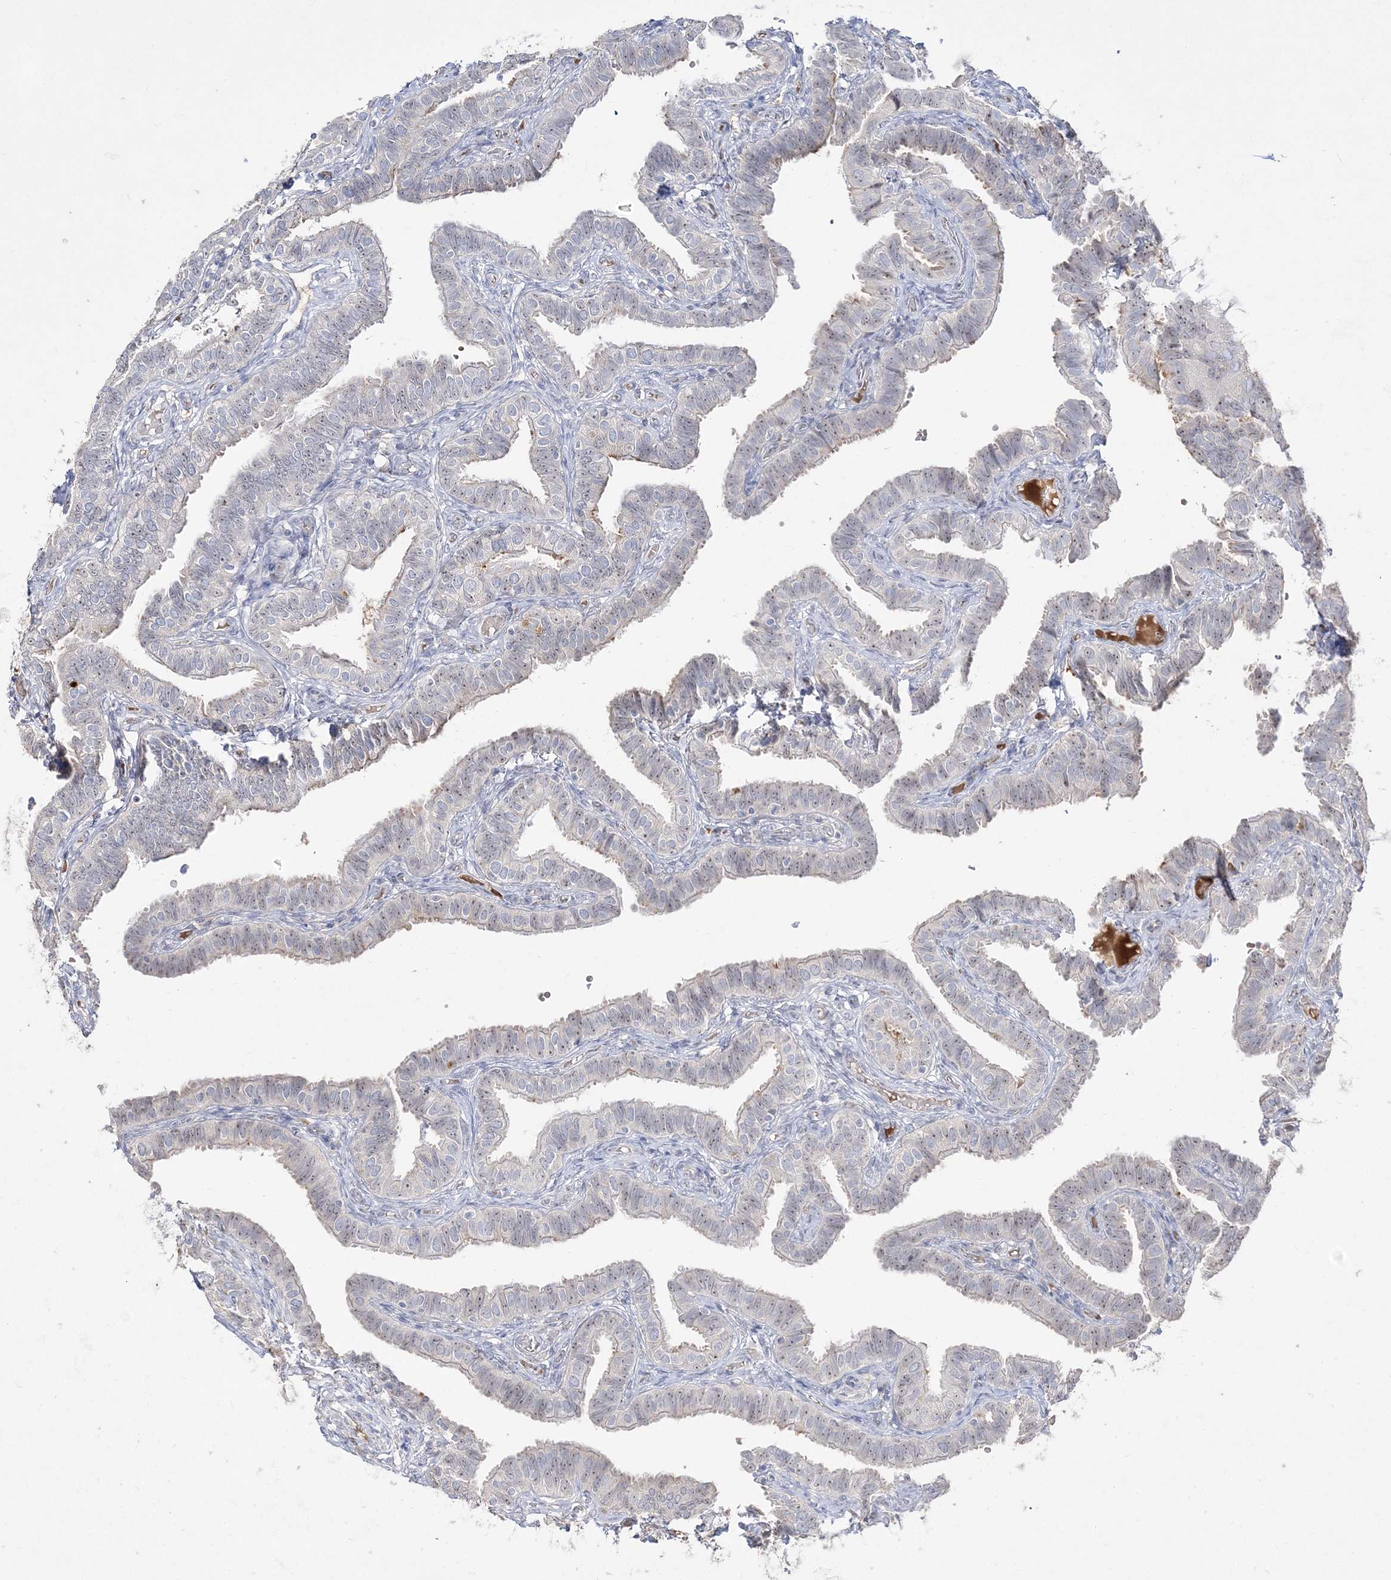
{"staining": {"intensity": "weak", "quantity": "25%-75%", "location": "nuclear"}, "tissue": "fallopian tube", "cell_type": "Glandular cells", "image_type": "normal", "snomed": [{"axis": "morphology", "description": "Normal tissue, NOS"}, {"axis": "topography", "description": "Fallopian tube"}], "caption": "This histopathology image reveals immunohistochemistry staining of normal fallopian tube, with low weak nuclear expression in approximately 25%-75% of glandular cells.", "gene": "NOP16", "patient": {"sex": "female", "age": 39}}